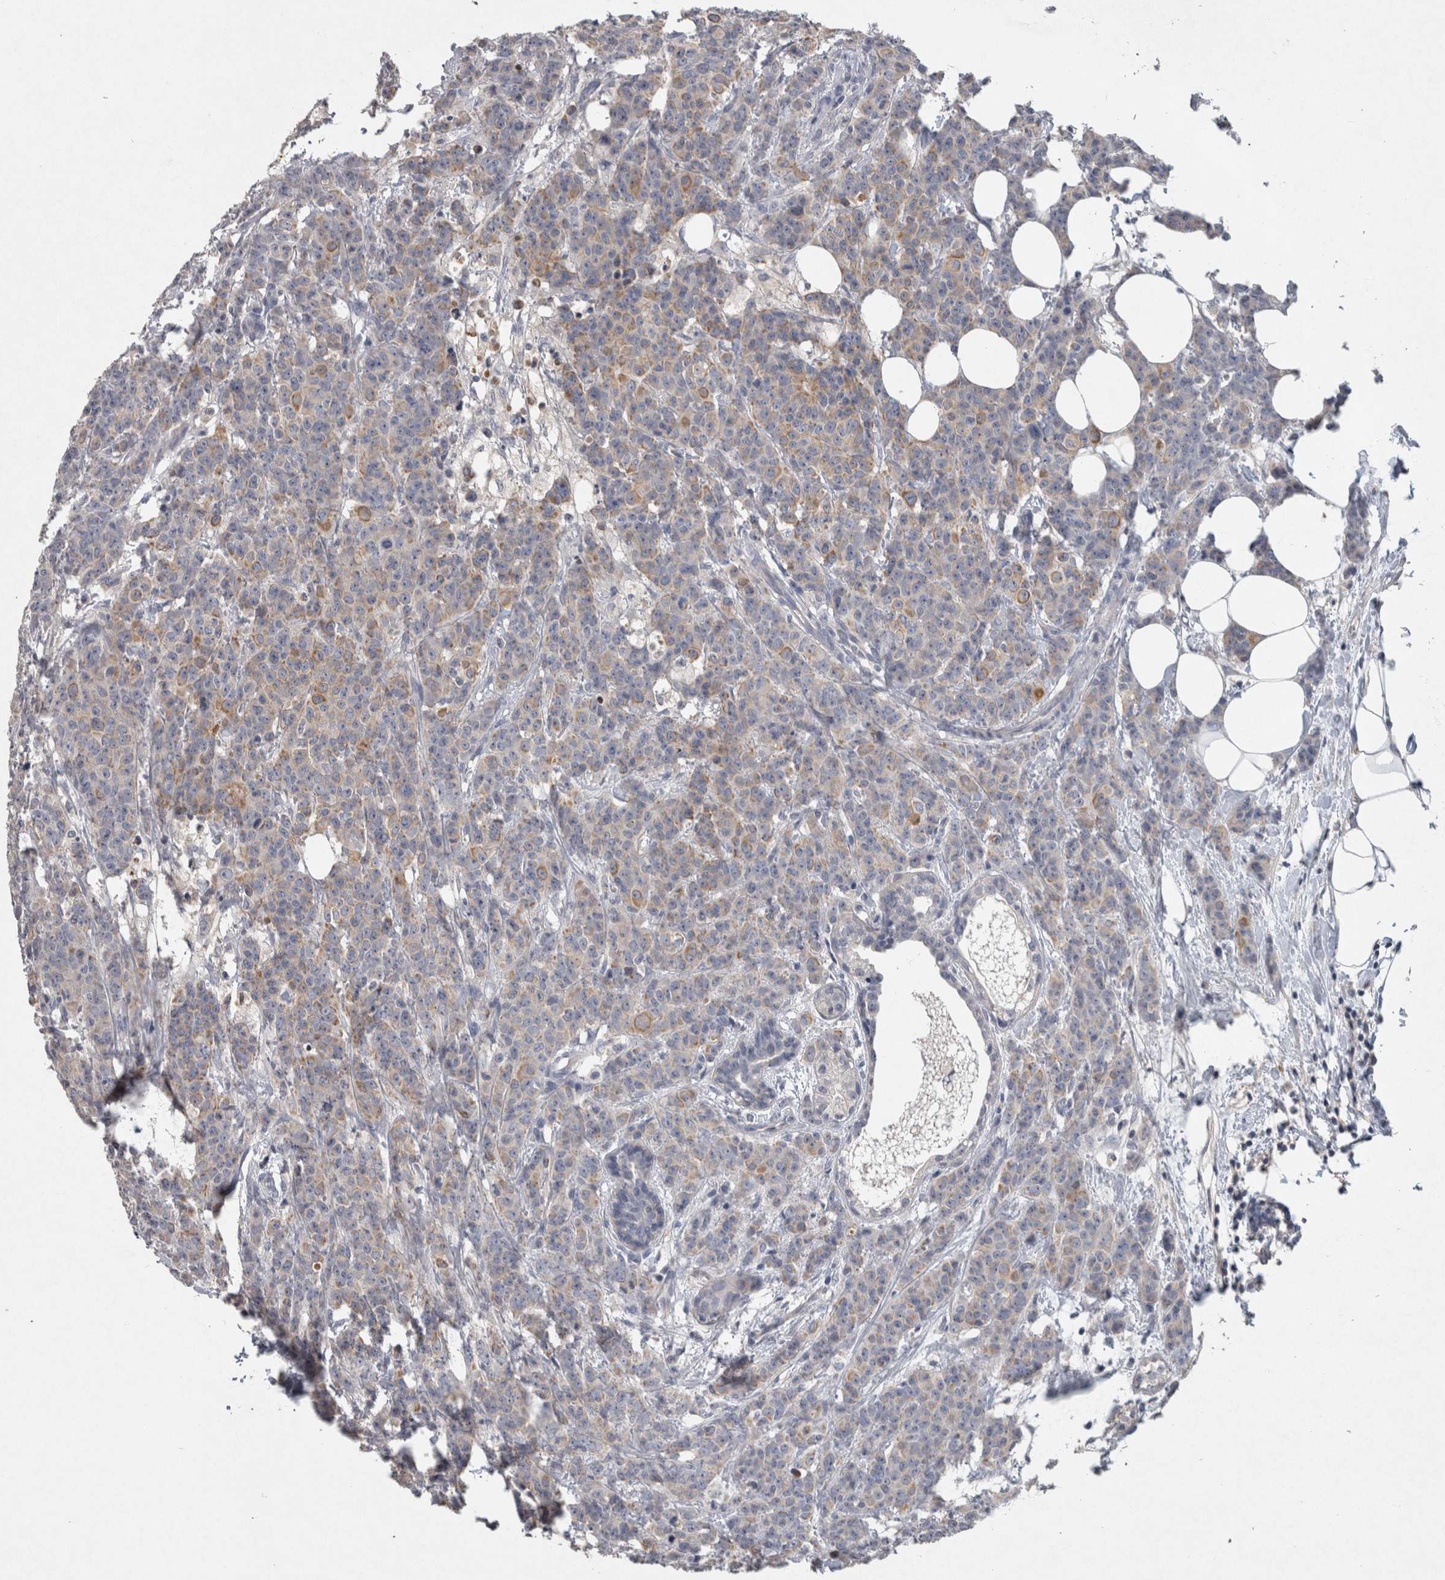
{"staining": {"intensity": "moderate", "quantity": "<25%", "location": "cytoplasmic/membranous"}, "tissue": "breast cancer", "cell_type": "Tumor cells", "image_type": "cancer", "snomed": [{"axis": "morphology", "description": "Normal tissue, NOS"}, {"axis": "morphology", "description": "Duct carcinoma"}, {"axis": "topography", "description": "Breast"}], "caption": "A histopathology image showing moderate cytoplasmic/membranous positivity in approximately <25% of tumor cells in breast cancer (infiltrating ductal carcinoma), as visualized by brown immunohistochemical staining.", "gene": "HEXD", "patient": {"sex": "female", "age": 40}}